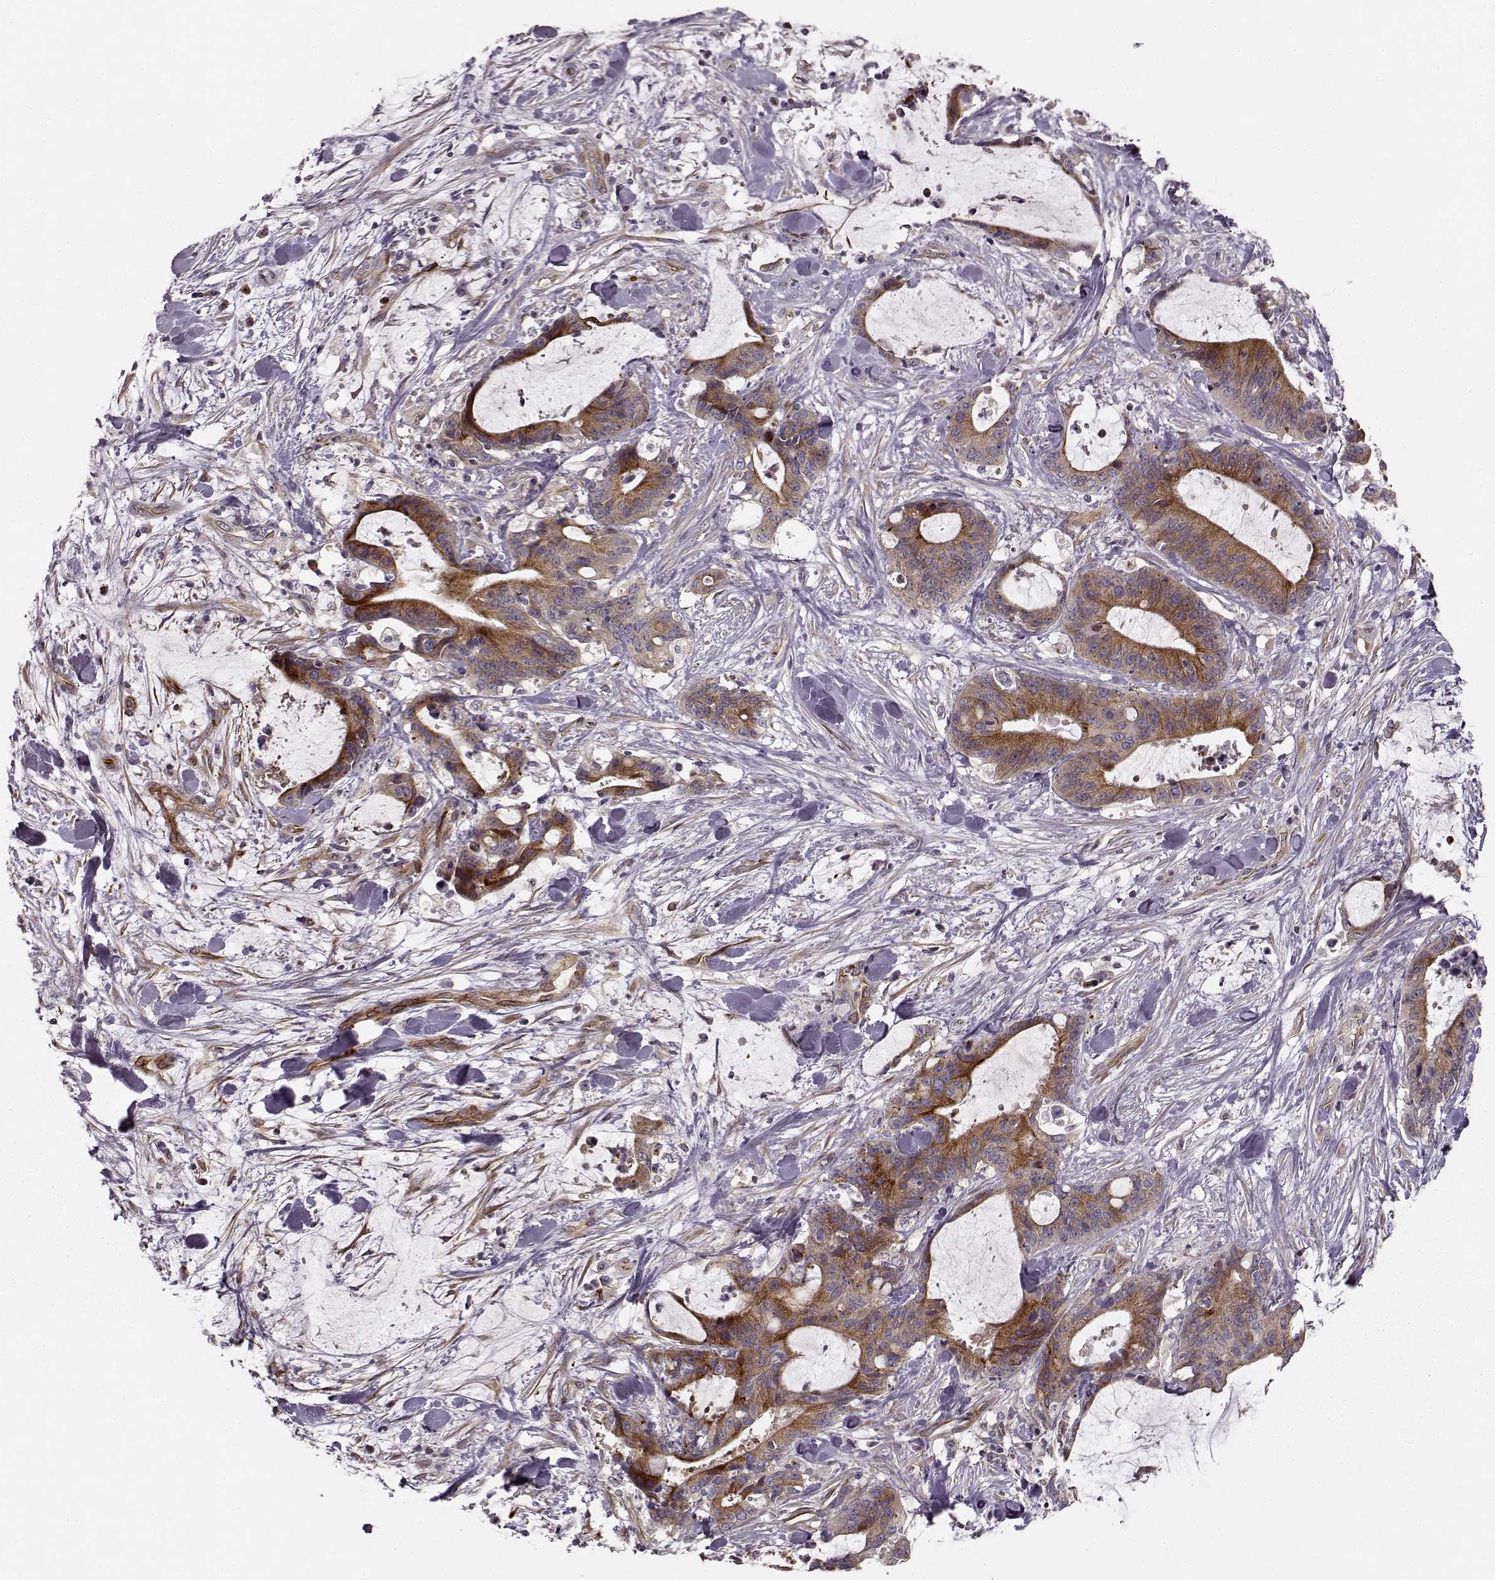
{"staining": {"intensity": "strong", "quantity": ">75%", "location": "cytoplasmic/membranous"}, "tissue": "liver cancer", "cell_type": "Tumor cells", "image_type": "cancer", "snomed": [{"axis": "morphology", "description": "Cholangiocarcinoma"}, {"axis": "topography", "description": "Liver"}], "caption": "Protein expression analysis of human liver cancer reveals strong cytoplasmic/membranous expression in approximately >75% of tumor cells. (IHC, brightfield microscopy, high magnification).", "gene": "MTR", "patient": {"sex": "female", "age": 73}}